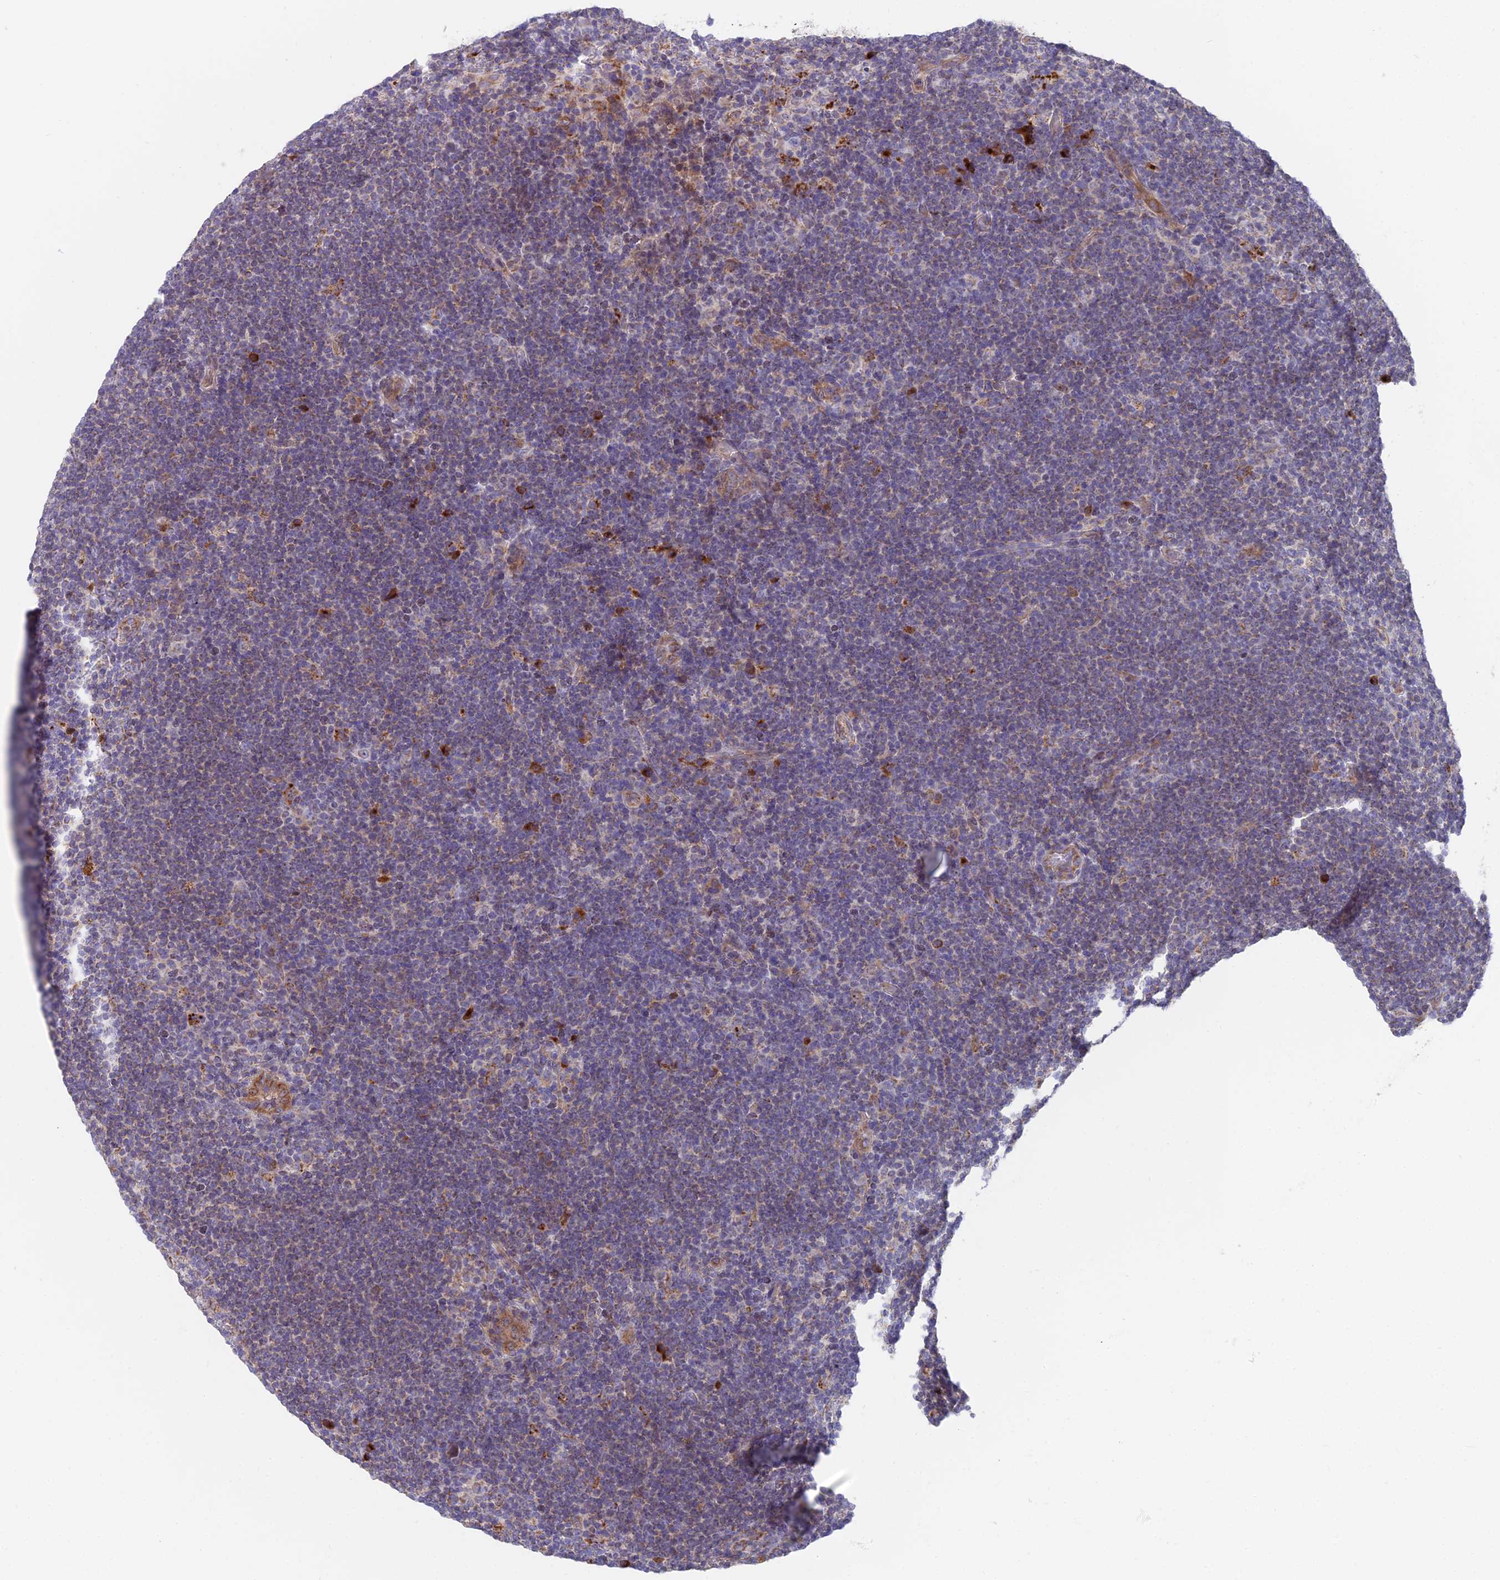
{"staining": {"intensity": "moderate", "quantity": "<25%", "location": "cytoplasmic/membranous"}, "tissue": "lymphoma", "cell_type": "Tumor cells", "image_type": "cancer", "snomed": [{"axis": "morphology", "description": "Hodgkin's disease, NOS"}, {"axis": "topography", "description": "Lymph node"}], "caption": "A photomicrograph of human lymphoma stained for a protein exhibits moderate cytoplasmic/membranous brown staining in tumor cells. The protein is shown in brown color, while the nuclei are stained blue.", "gene": "TBC1D20", "patient": {"sex": "female", "age": 57}}